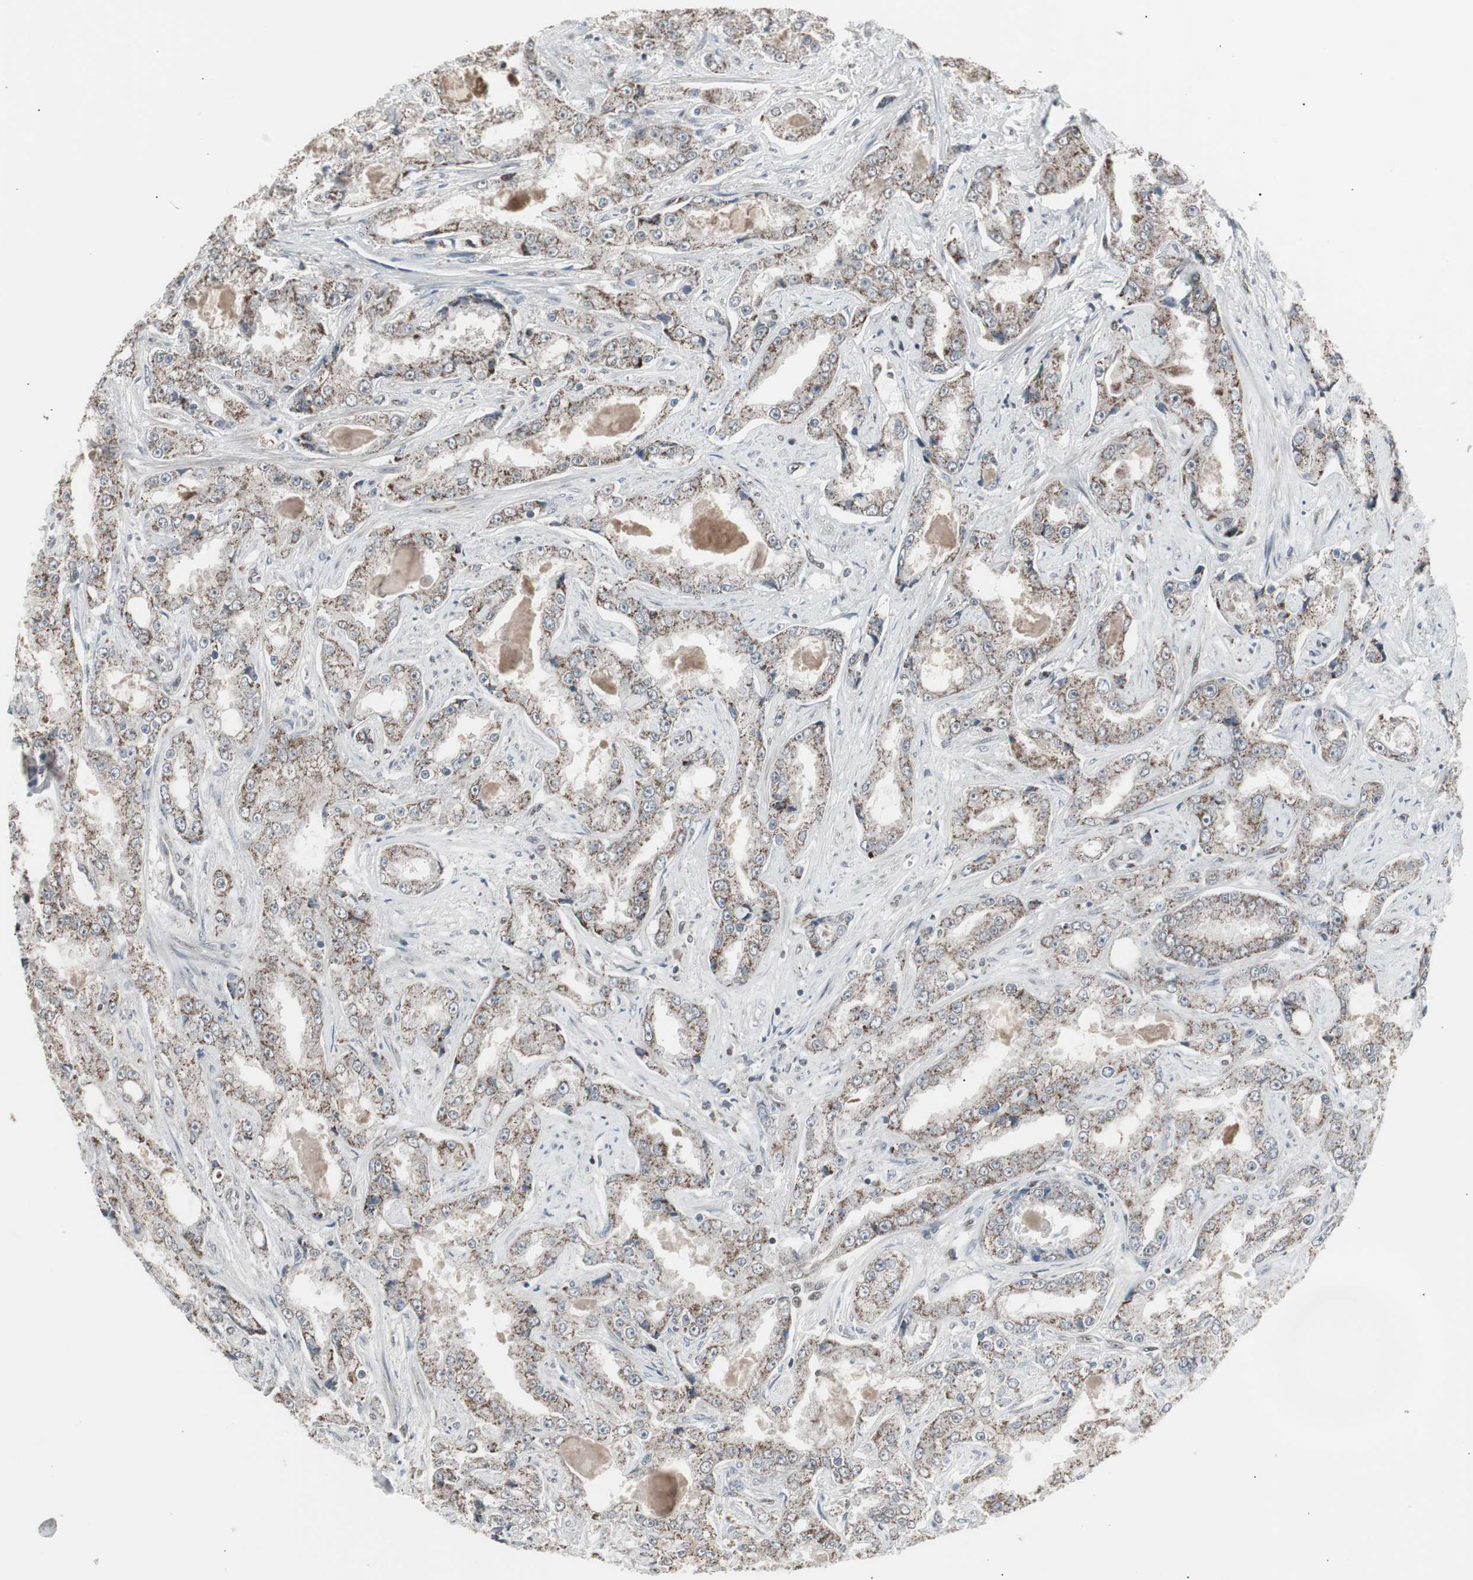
{"staining": {"intensity": "moderate", "quantity": ">75%", "location": "cytoplasmic/membranous"}, "tissue": "prostate cancer", "cell_type": "Tumor cells", "image_type": "cancer", "snomed": [{"axis": "morphology", "description": "Adenocarcinoma, High grade"}, {"axis": "topography", "description": "Prostate"}], "caption": "A photomicrograph of prostate adenocarcinoma (high-grade) stained for a protein shows moderate cytoplasmic/membranous brown staining in tumor cells.", "gene": "RXRA", "patient": {"sex": "male", "age": 73}}